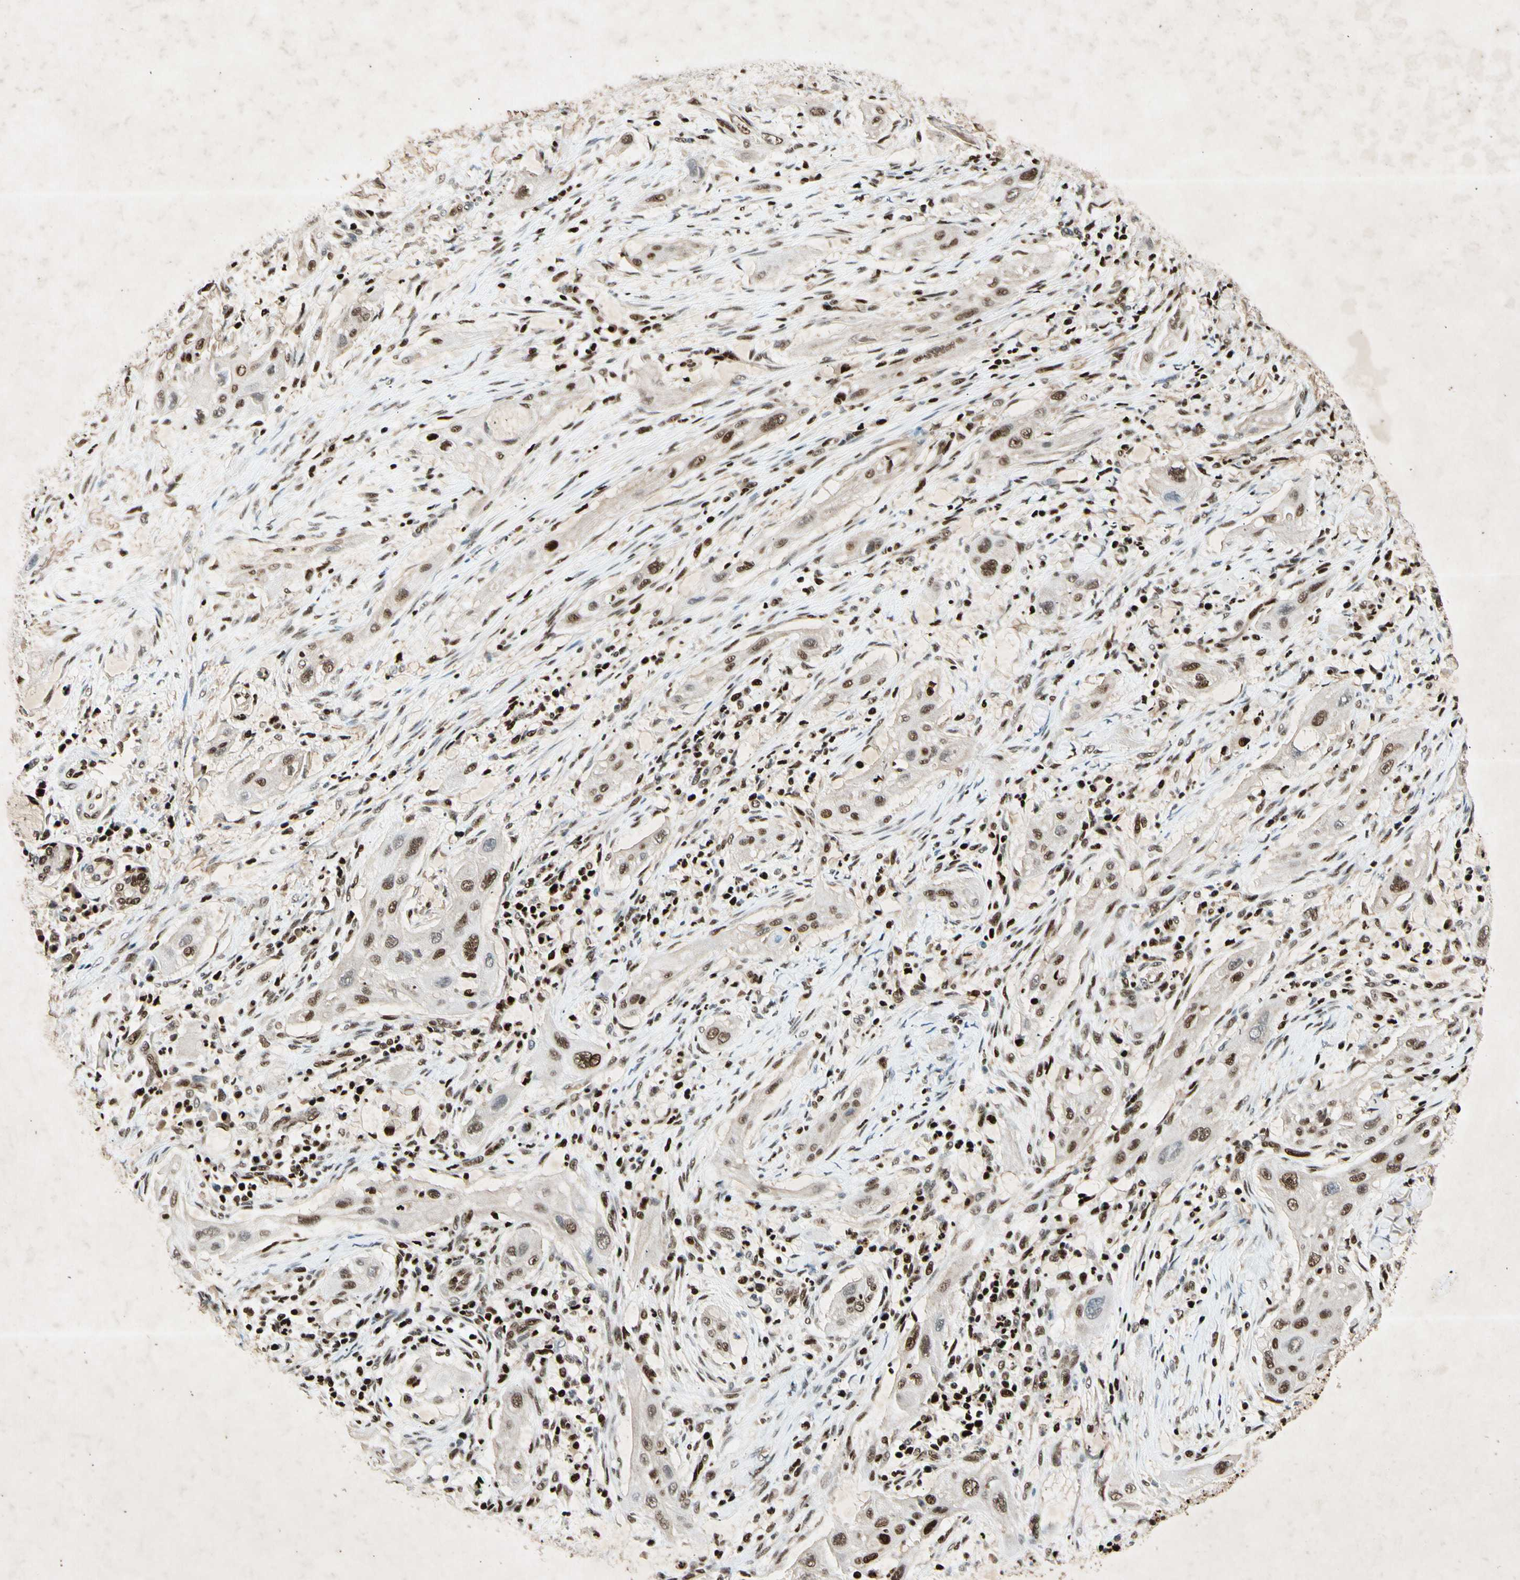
{"staining": {"intensity": "strong", "quantity": ">75%", "location": "nuclear"}, "tissue": "lung cancer", "cell_type": "Tumor cells", "image_type": "cancer", "snomed": [{"axis": "morphology", "description": "Squamous cell carcinoma, NOS"}, {"axis": "topography", "description": "Lung"}], "caption": "Protein expression analysis of human lung cancer reveals strong nuclear positivity in approximately >75% of tumor cells. Using DAB (3,3'-diaminobenzidine) (brown) and hematoxylin (blue) stains, captured at high magnification using brightfield microscopy.", "gene": "RNF43", "patient": {"sex": "female", "age": 47}}